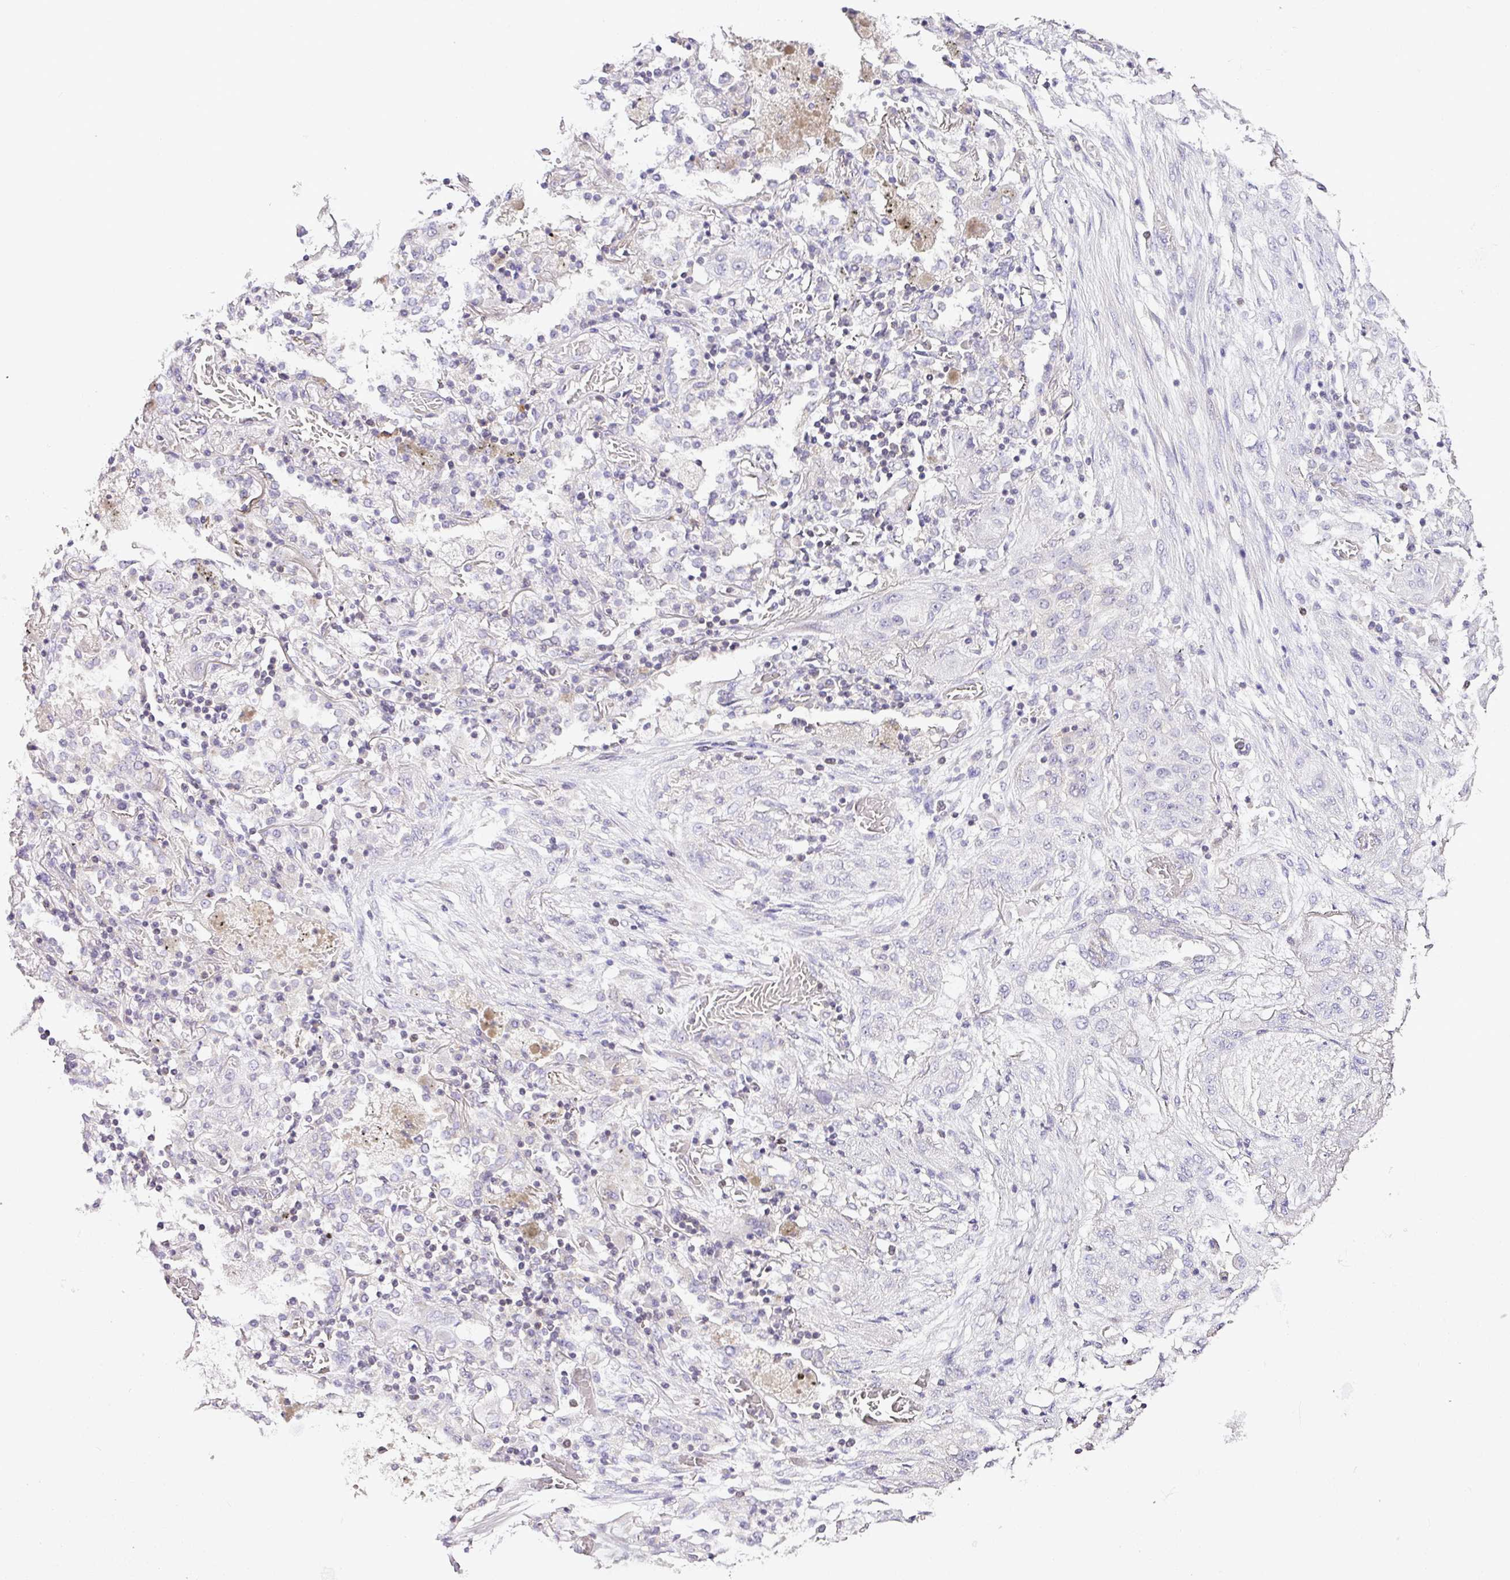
{"staining": {"intensity": "negative", "quantity": "none", "location": "none"}, "tissue": "lung cancer", "cell_type": "Tumor cells", "image_type": "cancer", "snomed": [{"axis": "morphology", "description": "Squamous cell carcinoma, NOS"}, {"axis": "topography", "description": "Lung"}], "caption": "This image is of lung squamous cell carcinoma stained with immunohistochemistry (IHC) to label a protein in brown with the nuclei are counter-stained blue. There is no positivity in tumor cells.", "gene": "FAM32A", "patient": {"sex": "female", "age": 47}}